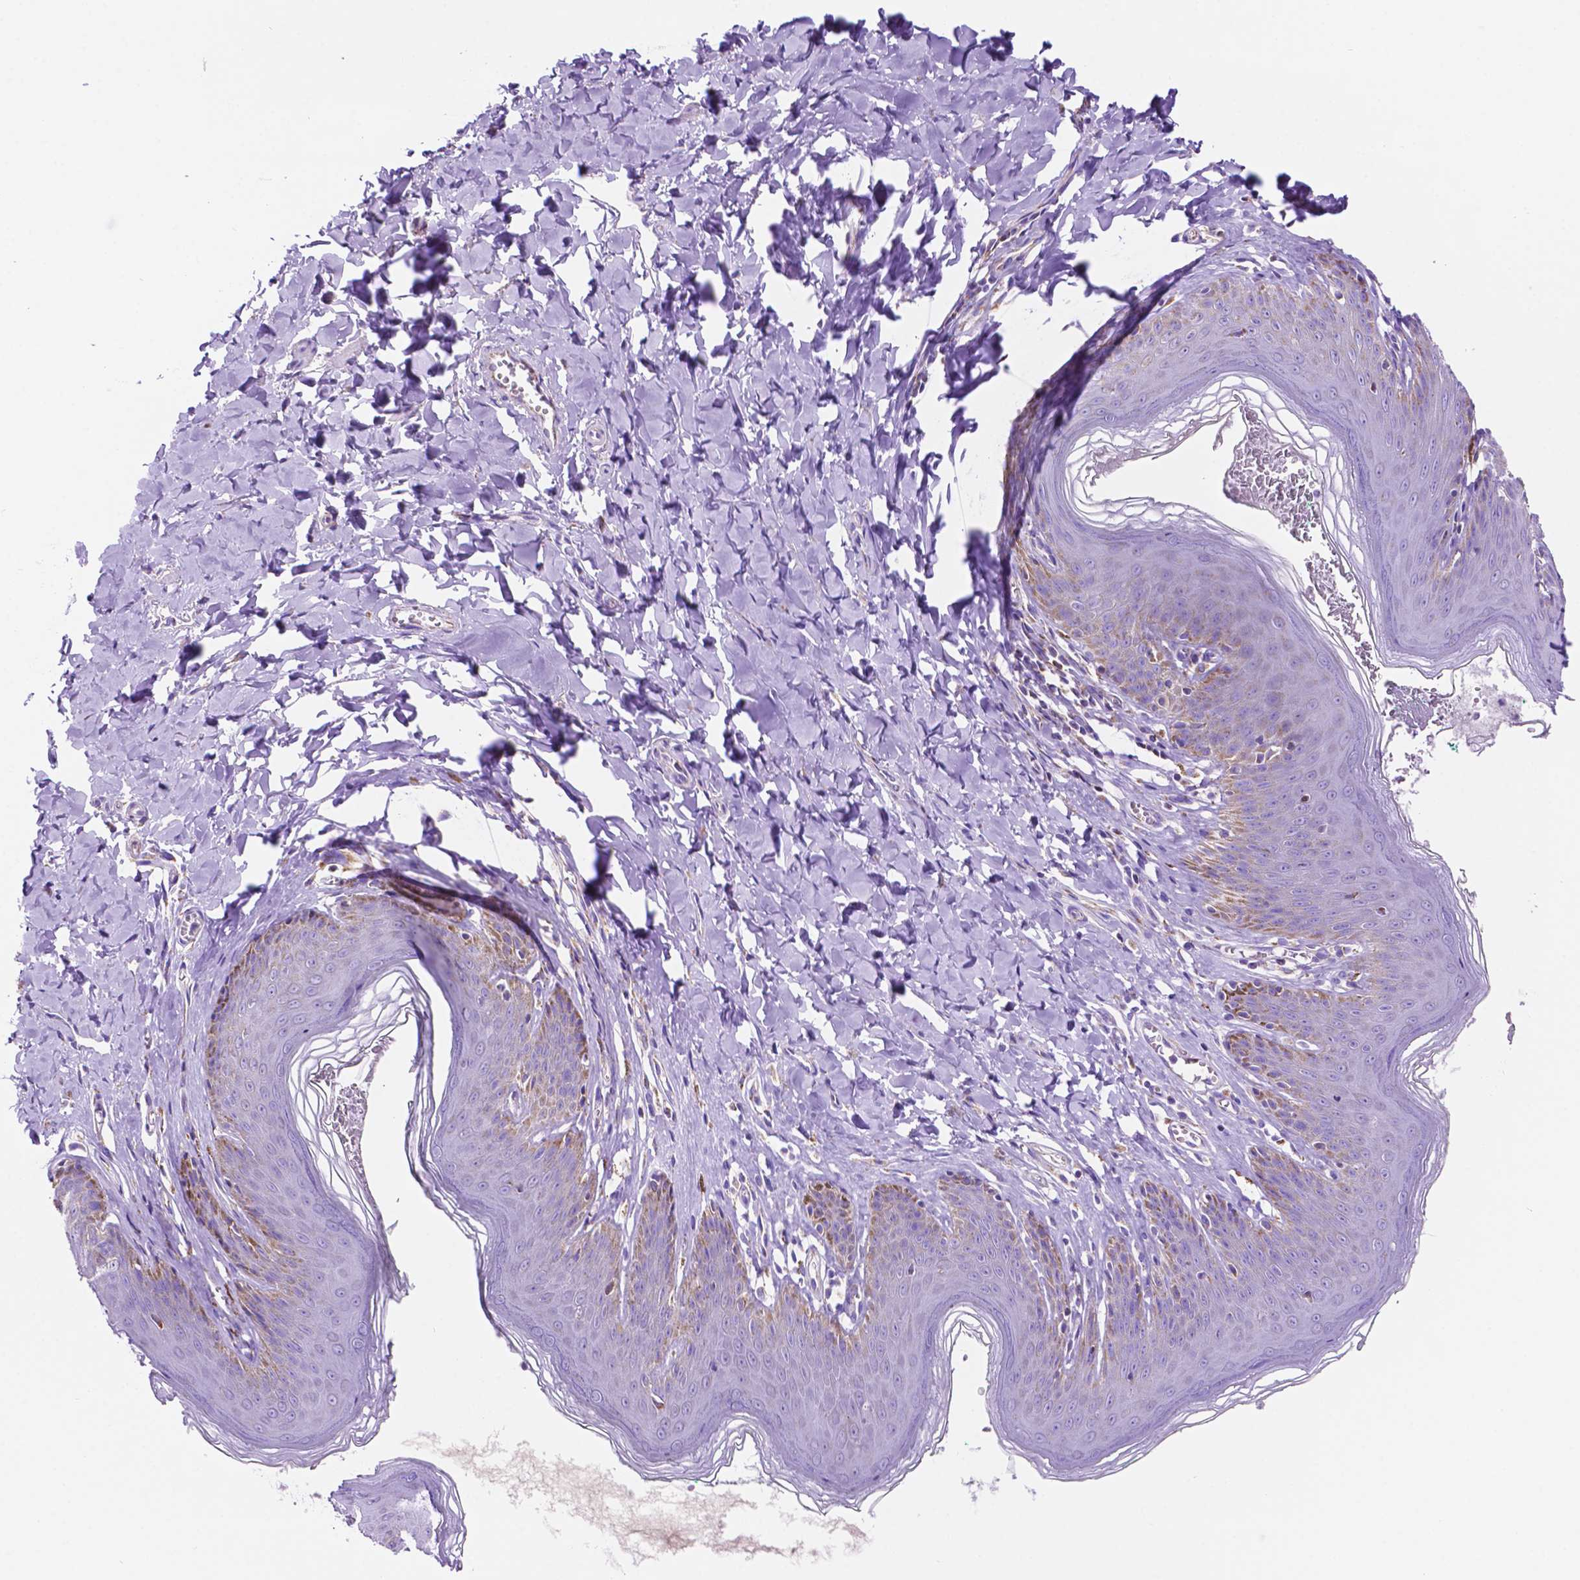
{"staining": {"intensity": "moderate", "quantity": "<25%", "location": "cytoplasmic/membranous"}, "tissue": "skin", "cell_type": "Epidermal cells", "image_type": "normal", "snomed": [{"axis": "morphology", "description": "Normal tissue, NOS"}, {"axis": "topography", "description": "Vulva"}, {"axis": "topography", "description": "Peripheral nerve tissue"}], "caption": "About <25% of epidermal cells in unremarkable human skin demonstrate moderate cytoplasmic/membranous protein positivity as visualized by brown immunohistochemical staining.", "gene": "GDPD5", "patient": {"sex": "female", "age": 66}}